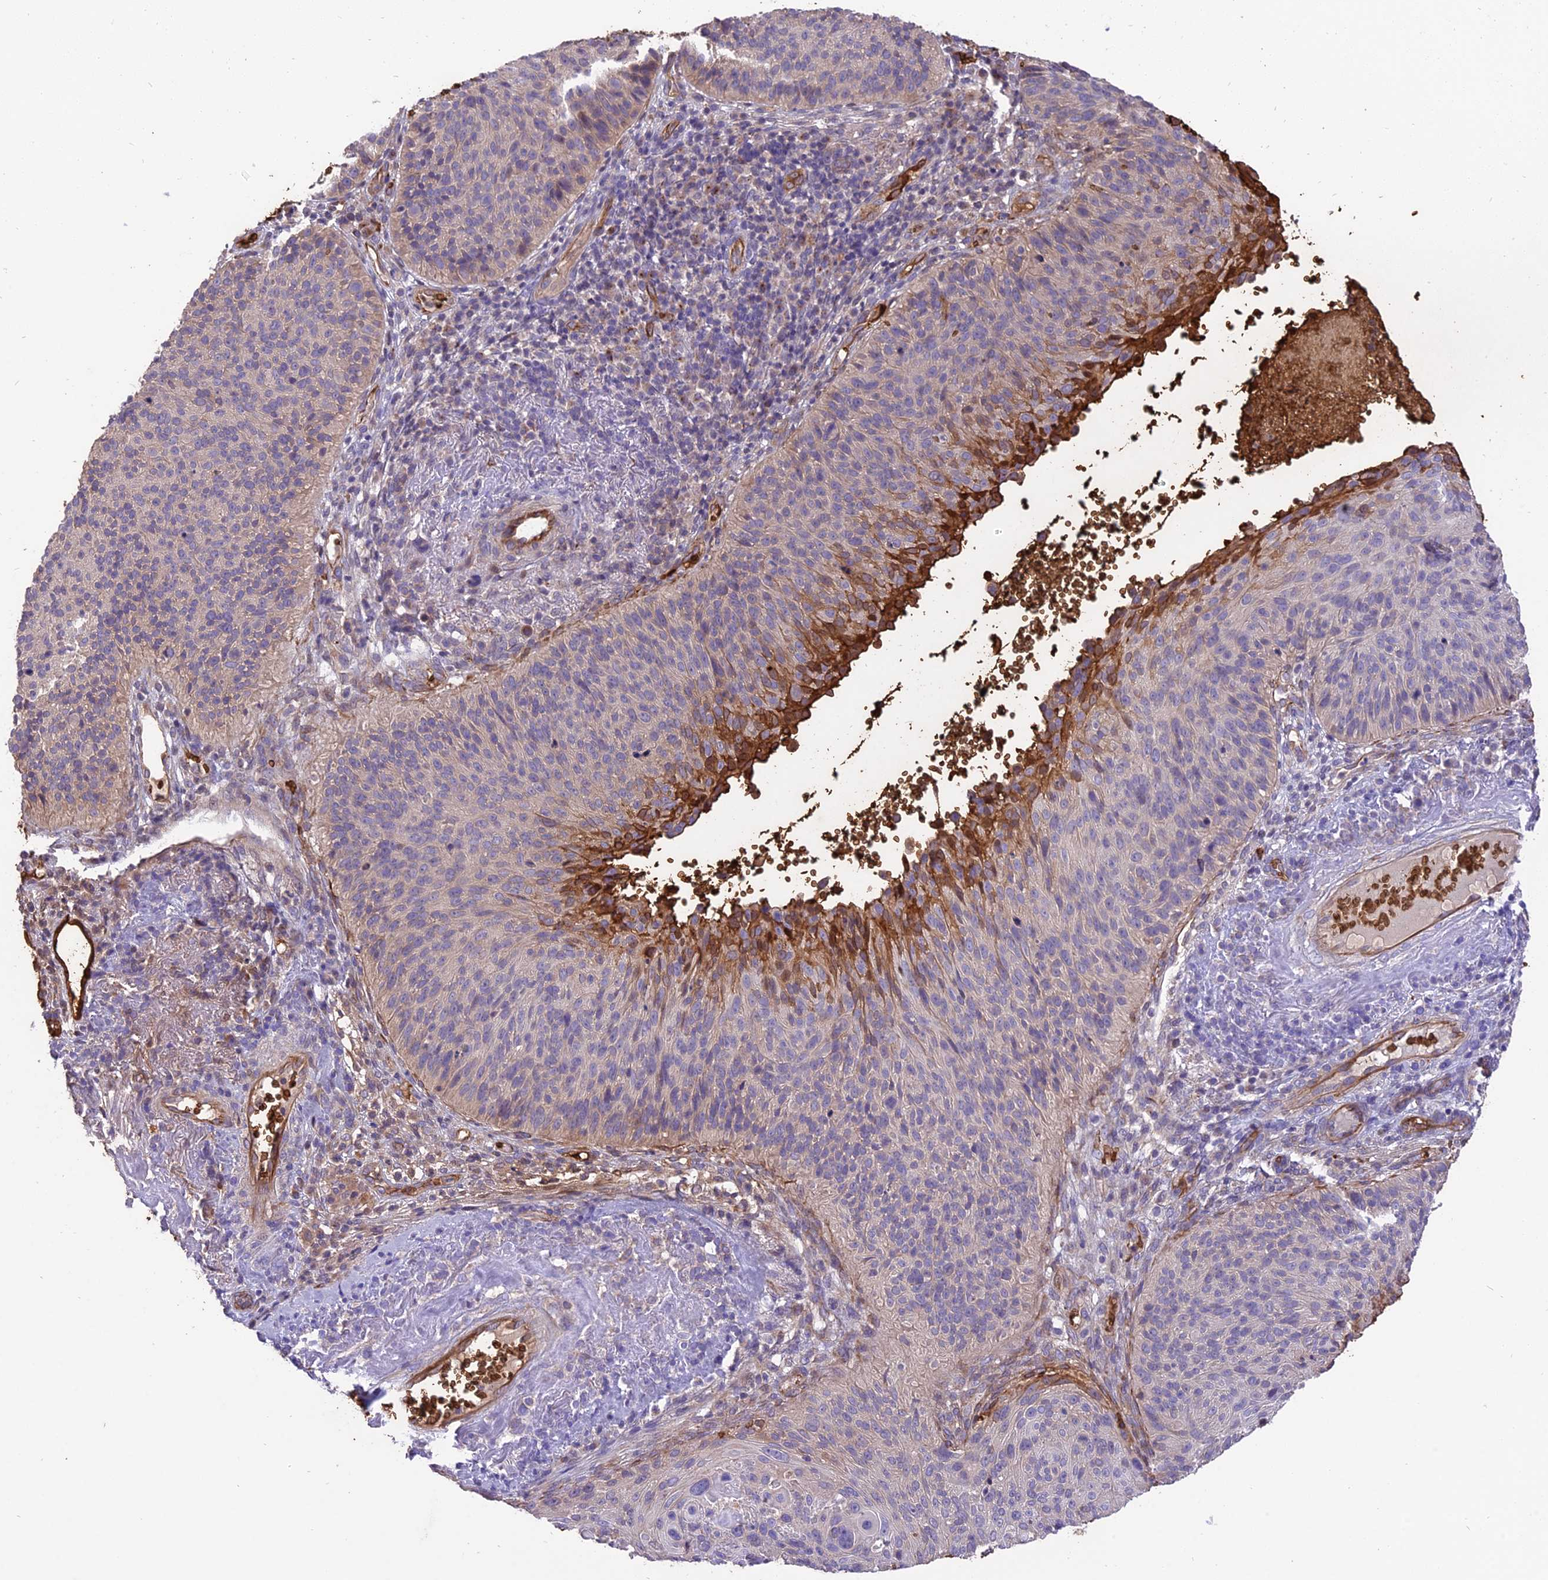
{"staining": {"intensity": "moderate", "quantity": "<25%", "location": "cytoplasmic/membranous,nuclear"}, "tissue": "cervical cancer", "cell_type": "Tumor cells", "image_type": "cancer", "snomed": [{"axis": "morphology", "description": "Squamous cell carcinoma, NOS"}, {"axis": "topography", "description": "Cervix"}], "caption": "The image shows staining of cervical cancer (squamous cell carcinoma), revealing moderate cytoplasmic/membranous and nuclear protein positivity (brown color) within tumor cells.", "gene": "TTC4", "patient": {"sex": "female", "age": 74}}